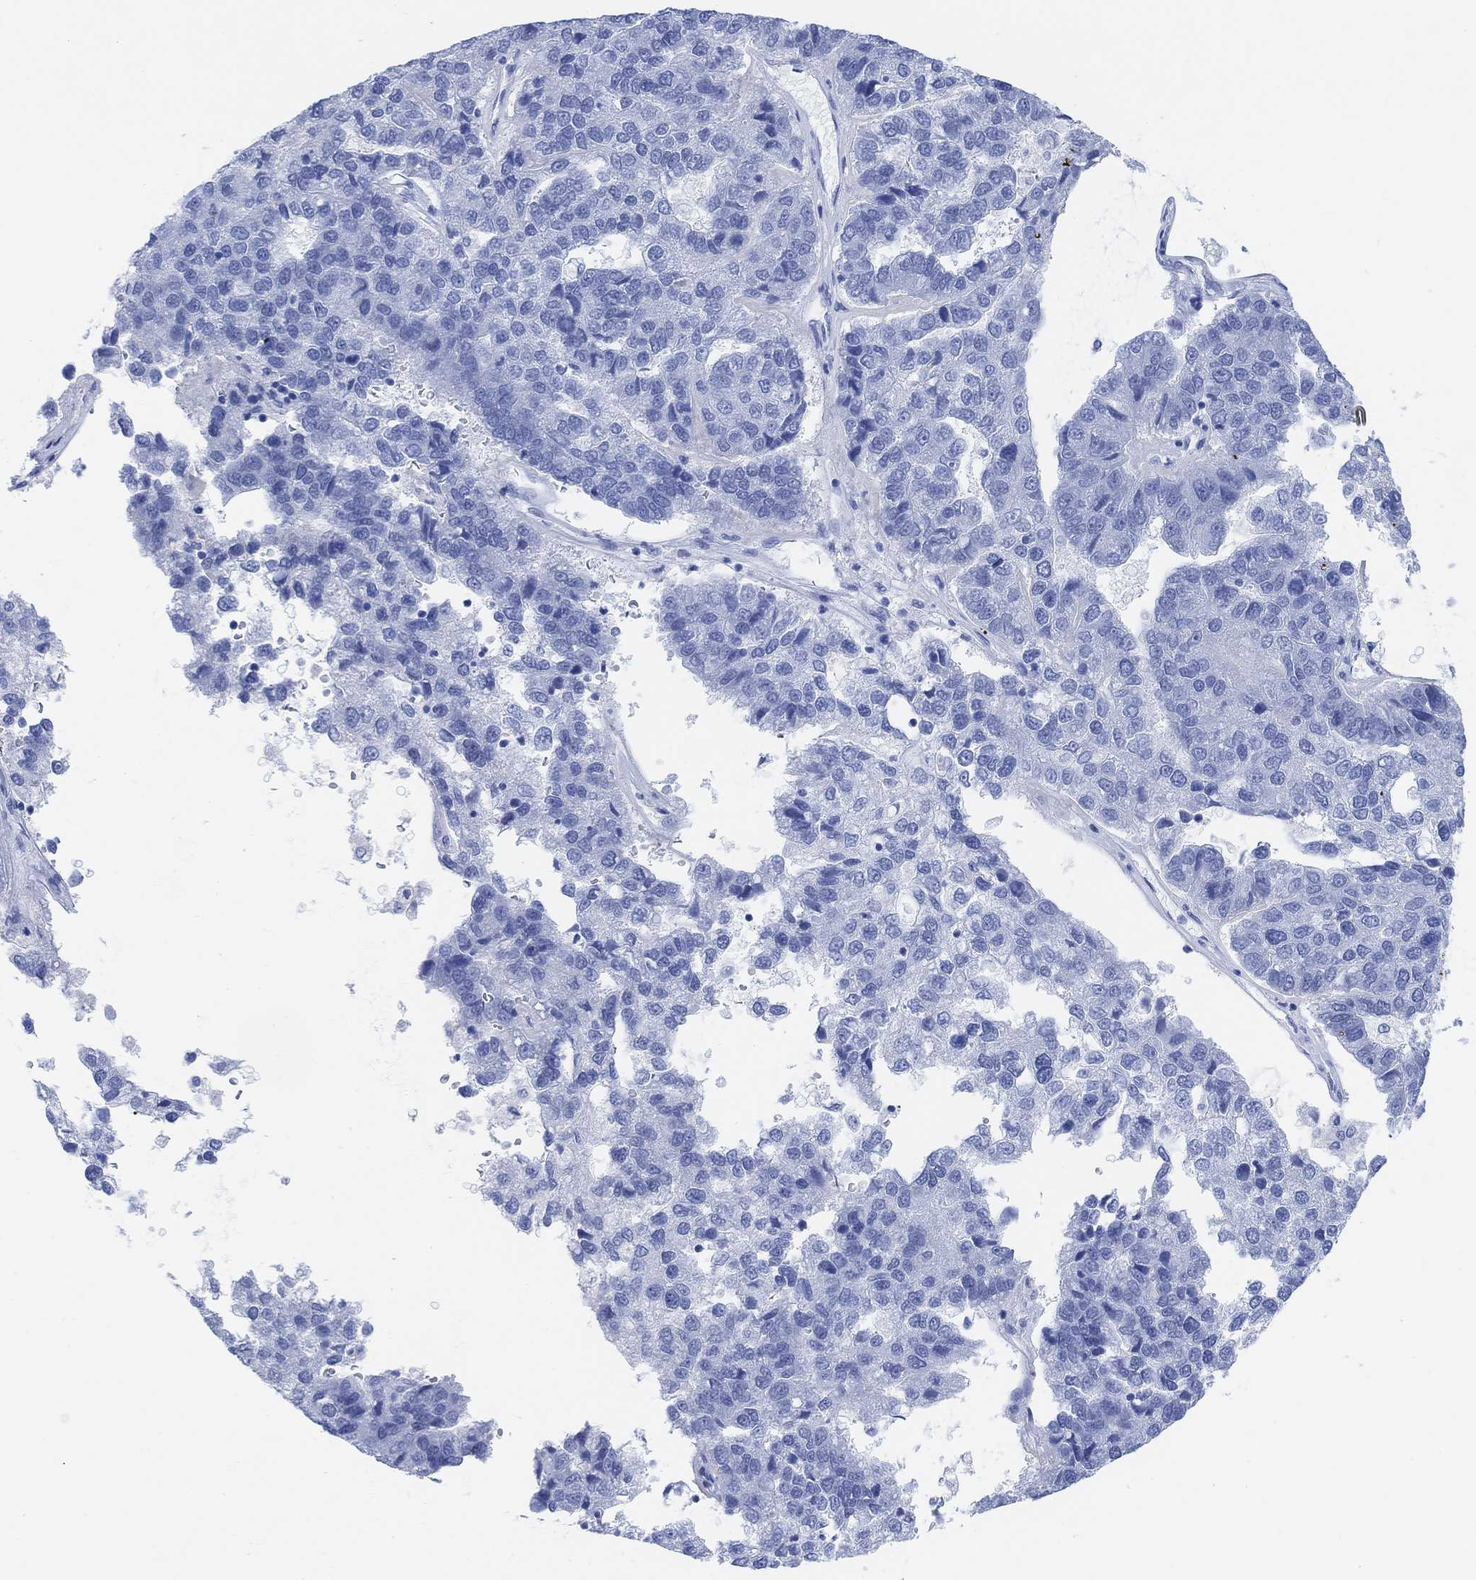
{"staining": {"intensity": "negative", "quantity": "none", "location": "none"}, "tissue": "pancreatic cancer", "cell_type": "Tumor cells", "image_type": "cancer", "snomed": [{"axis": "morphology", "description": "Adenocarcinoma, NOS"}, {"axis": "topography", "description": "Pancreas"}], "caption": "This micrograph is of pancreatic adenocarcinoma stained with IHC to label a protein in brown with the nuclei are counter-stained blue. There is no positivity in tumor cells.", "gene": "ENO4", "patient": {"sex": "female", "age": 61}}